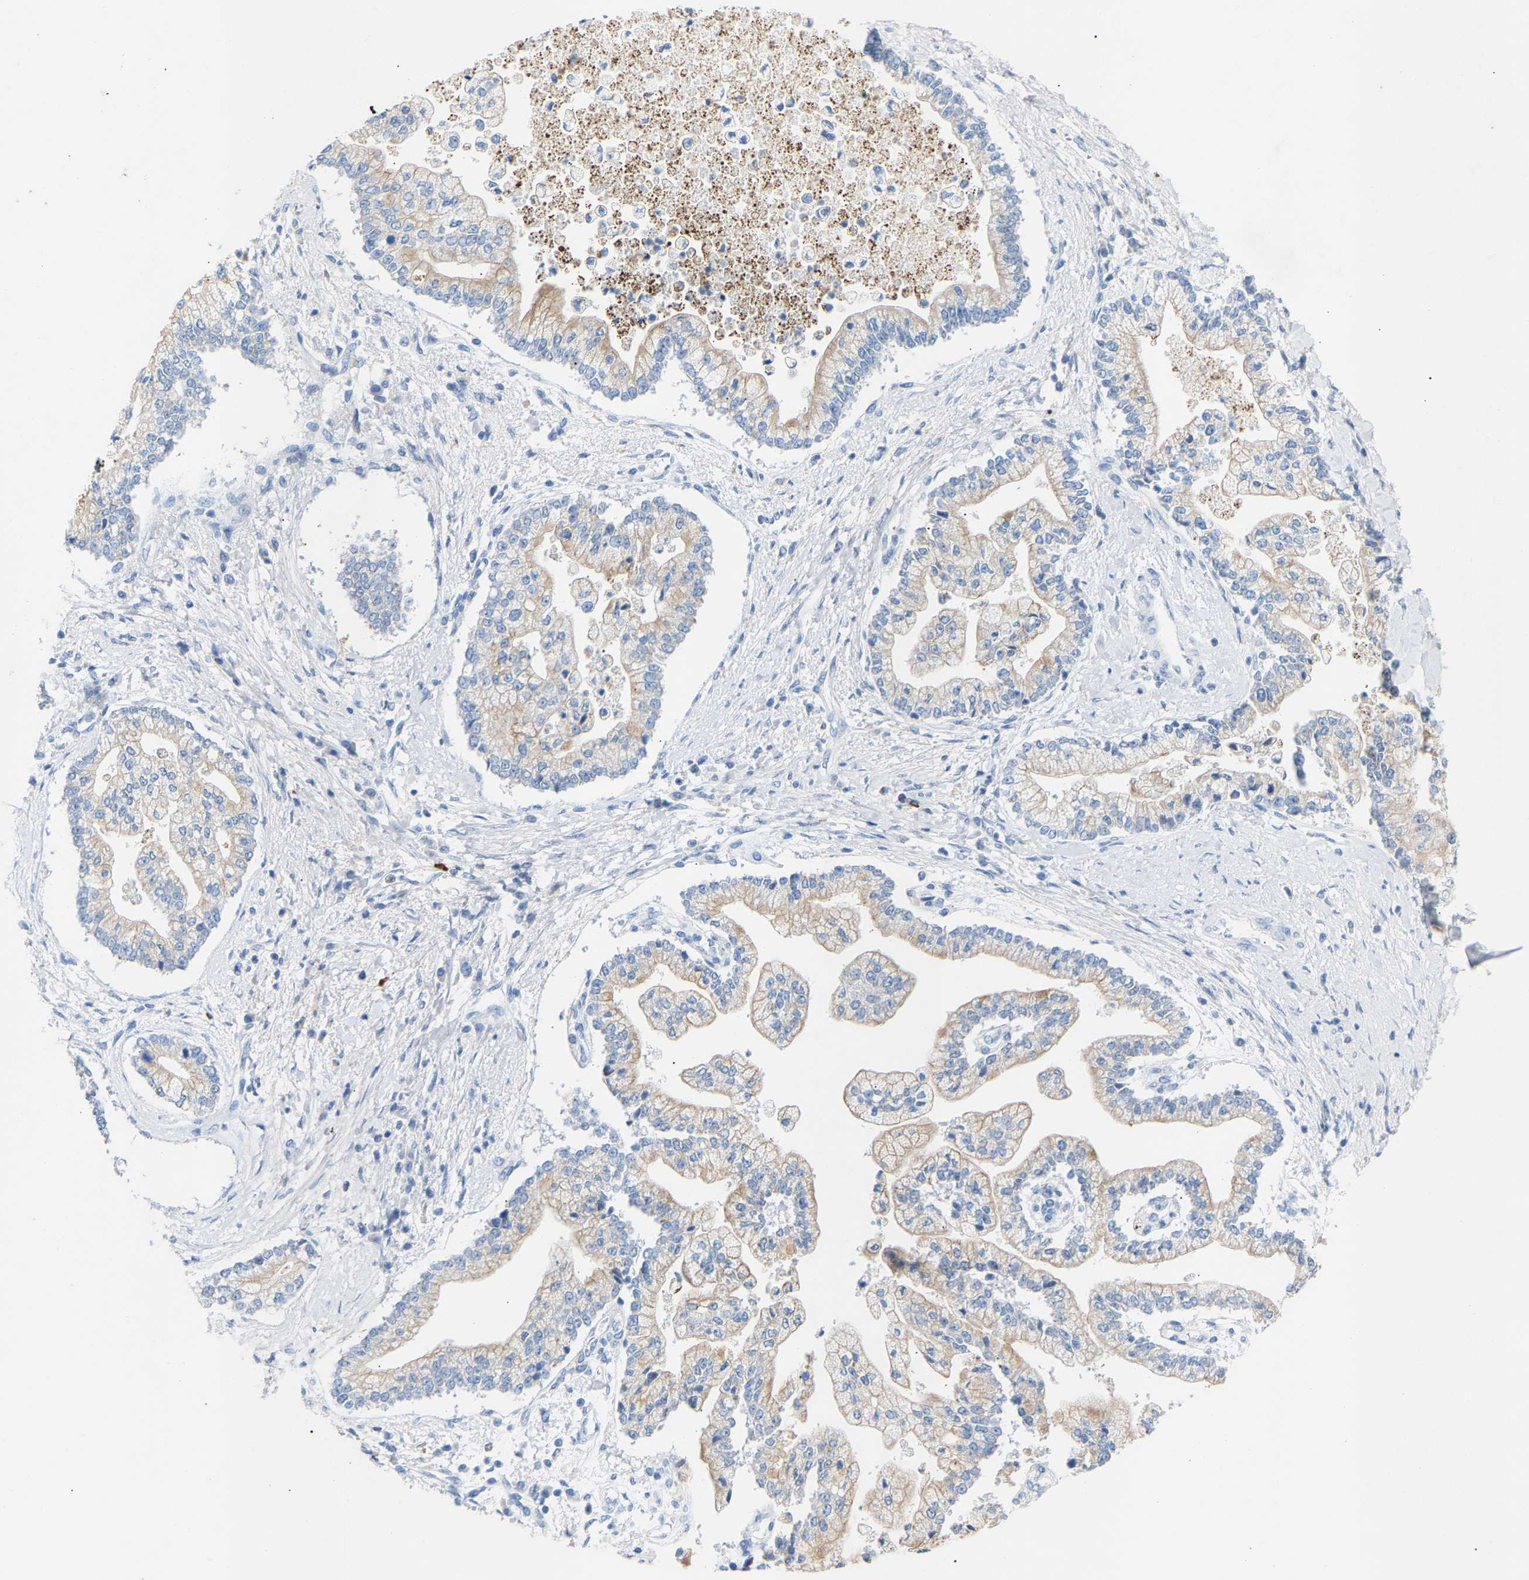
{"staining": {"intensity": "negative", "quantity": "none", "location": "none"}, "tissue": "liver cancer", "cell_type": "Tumor cells", "image_type": "cancer", "snomed": [{"axis": "morphology", "description": "Cholangiocarcinoma"}, {"axis": "topography", "description": "Liver"}], "caption": "High power microscopy photomicrograph of an immunohistochemistry photomicrograph of liver cholangiocarcinoma, revealing no significant expression in tumor cells.", "gene": "PEX1", "patient": {"sex": "male", "age": 50}}